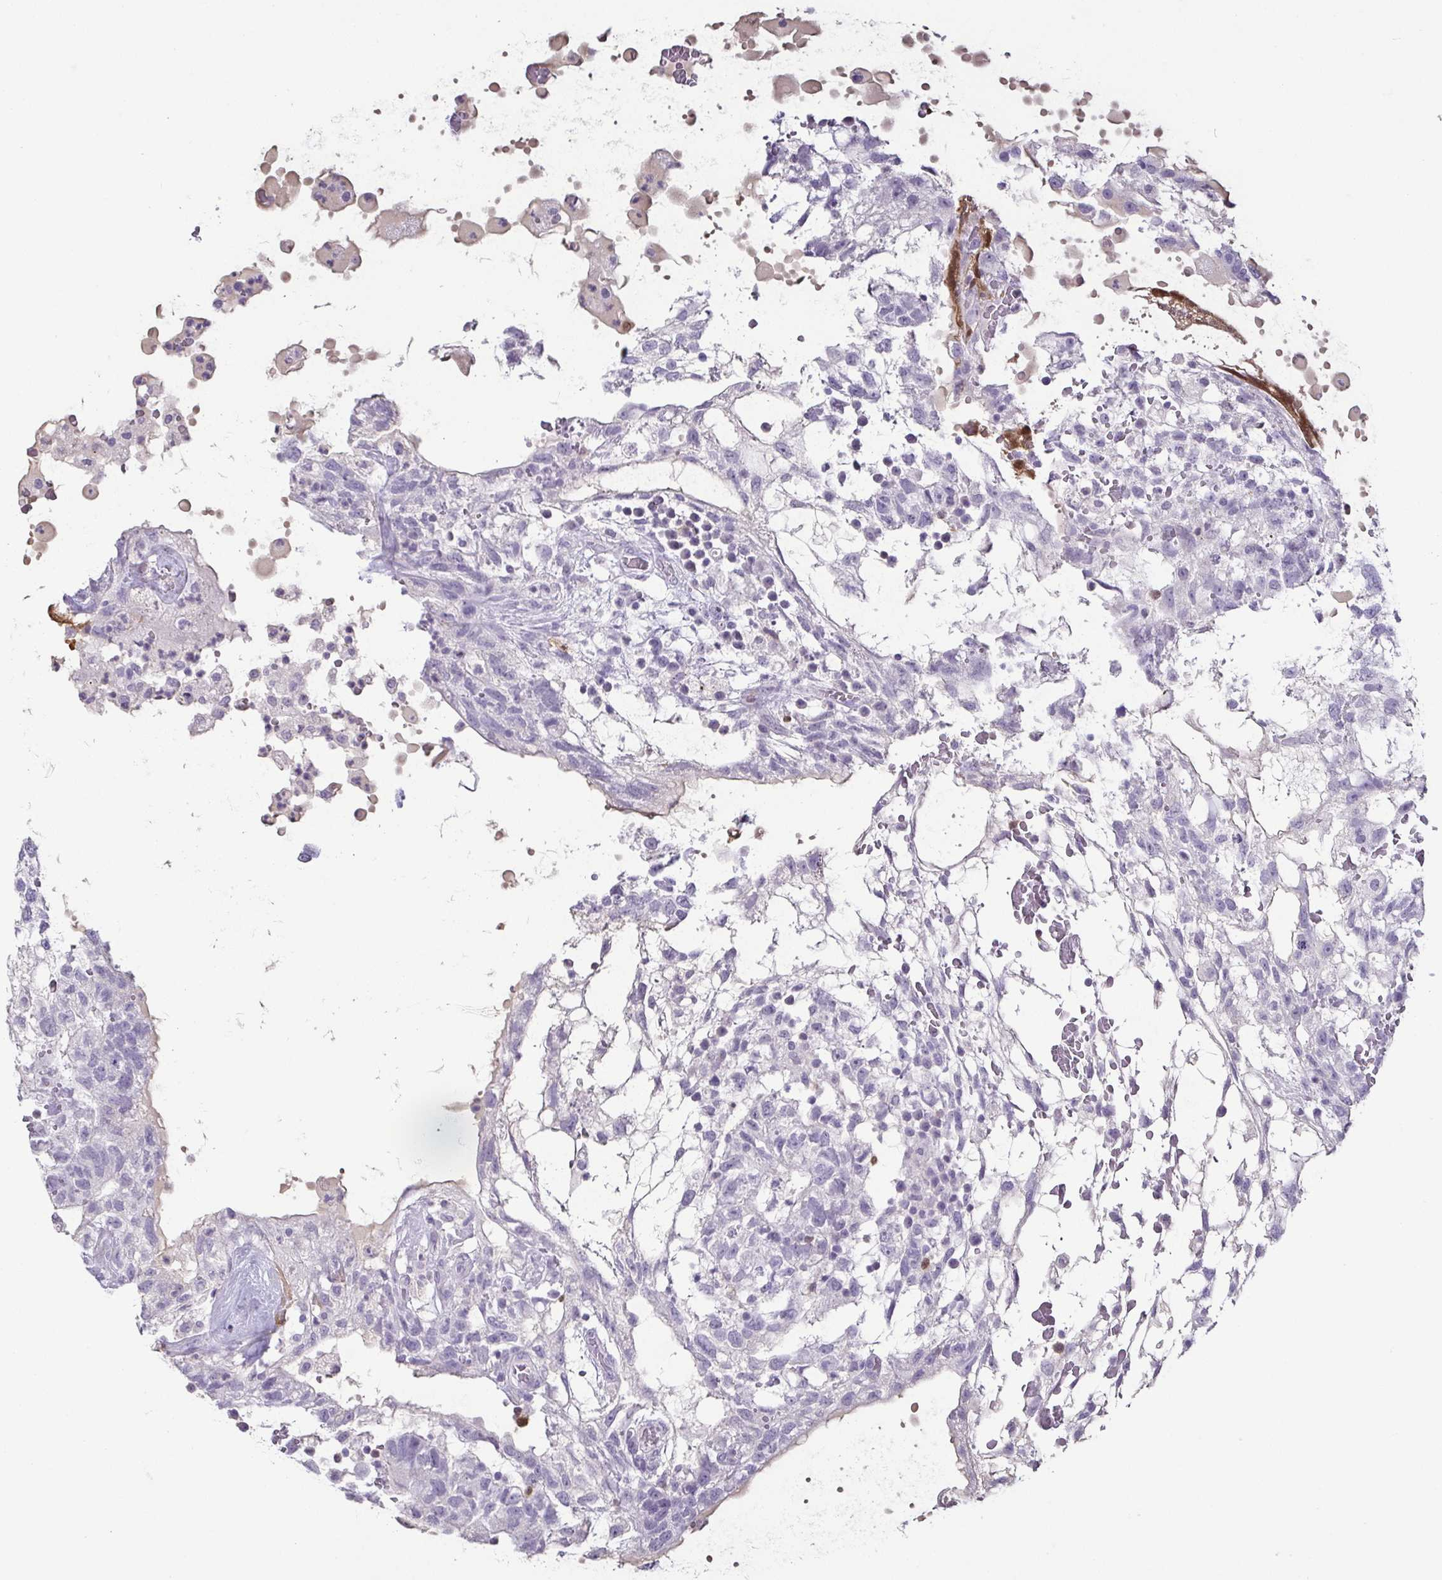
{"staining": {"intensity": "negative", "quantity": "none", "location": "none"}, "tissue": "testis cancer", "cell_type": "Tumor cells", "image_type": "cancer", "snomed": [{"axis": "morphology", "description": "Normal tissue, NOS"}, {"axis": "morphology", "description": "Carcinoma, Embryonal, NOS"}, {"axis": "topography", "description": "Testis"}], "caption": "This is an immunohistochemistry (IHC) micrograph of testis cancer. There is no expression in tumor cells.", "gene": "HOPX", "patient": {"sex": "male", "age": 32}}